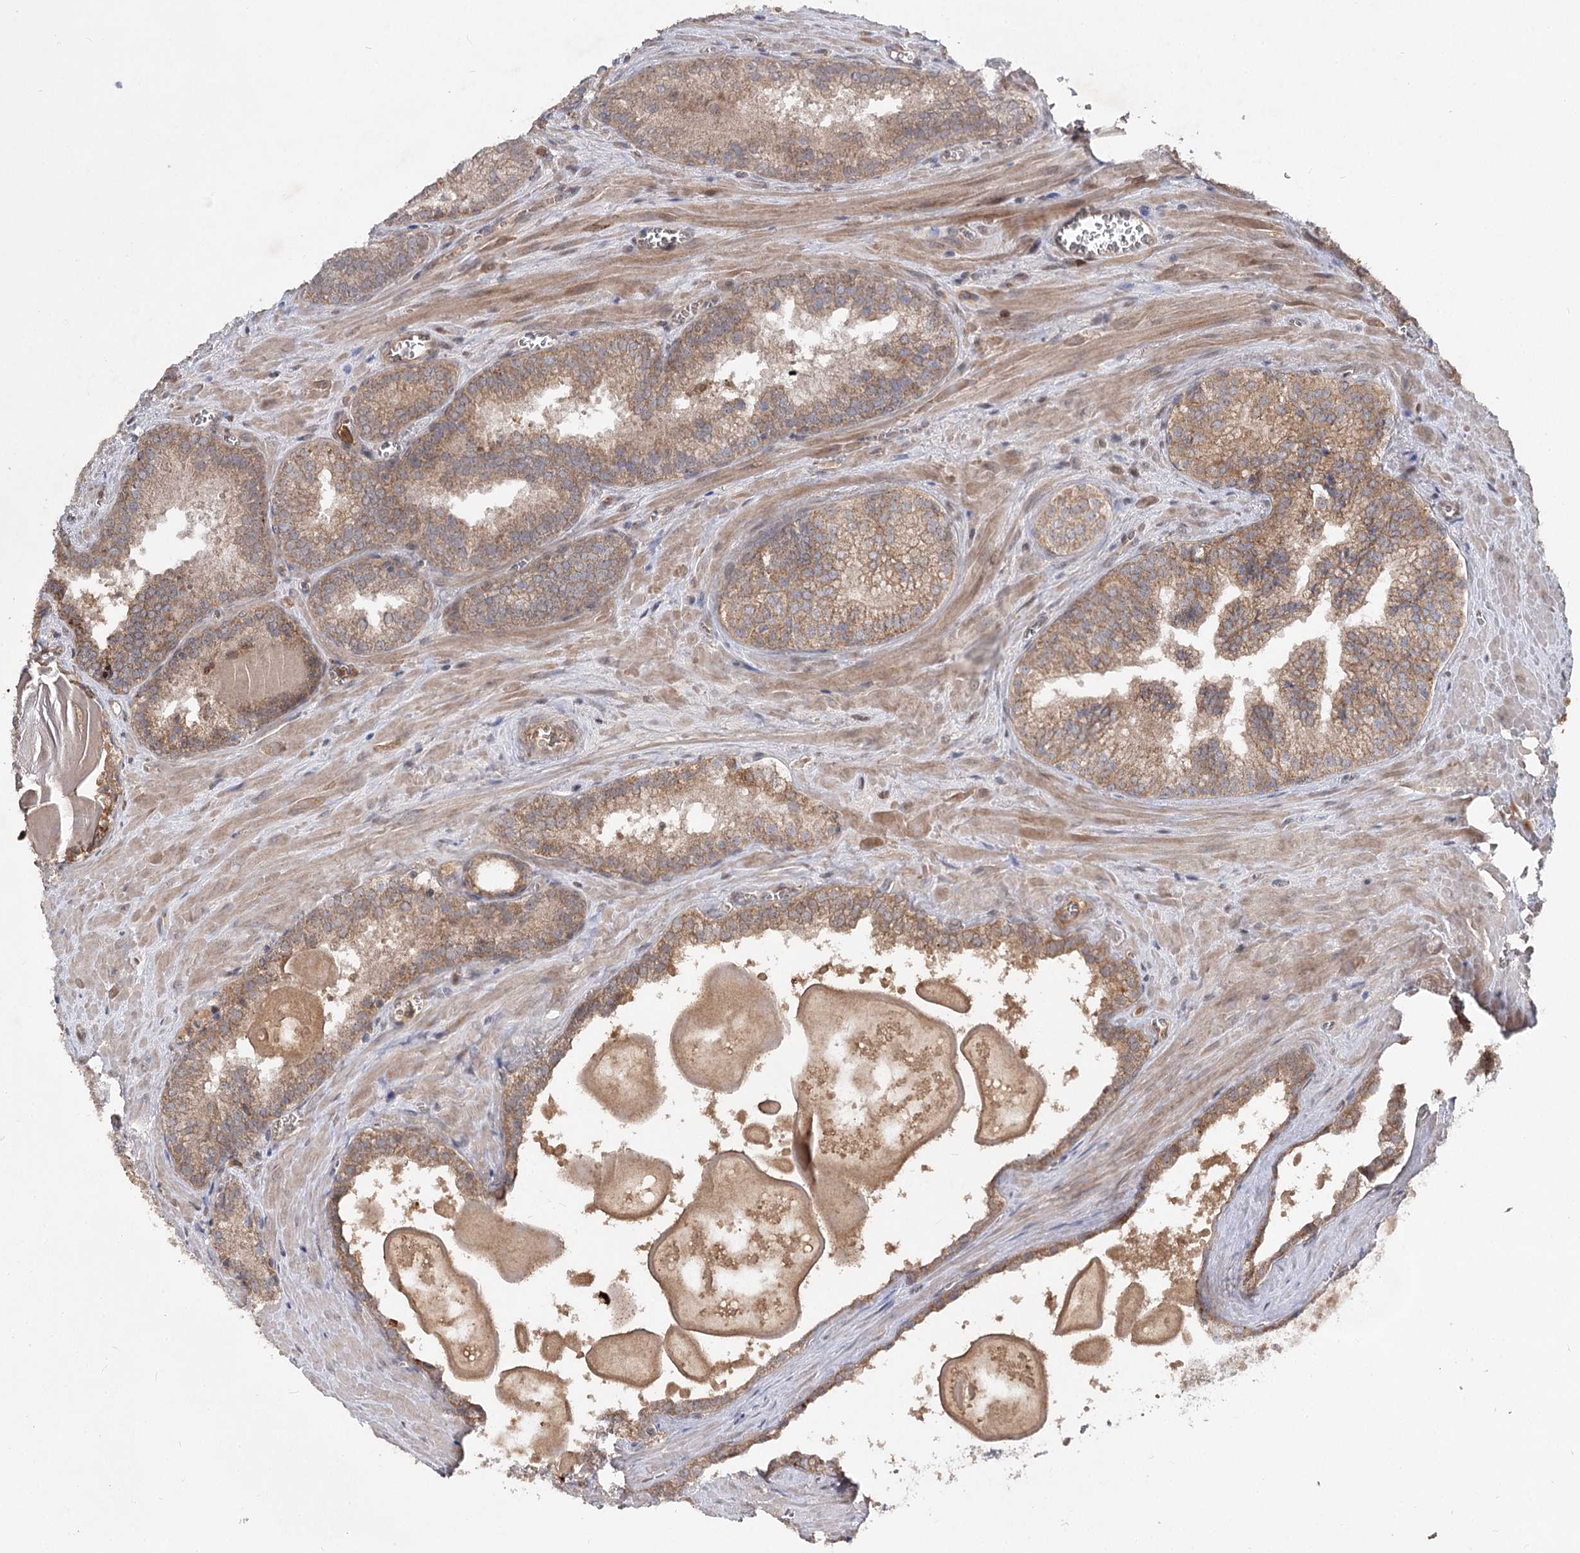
{"staining": {"intensity": "moderate", "quantity": ">75%", "location": "cytoplasmic/membranous"}, "tissue": "prostate cancer", "cell_type": "Tumor cells", "image_type": "cancer", "snomed": [{"axis": "morphology", "description": "Adenocarcinoma, High grade"}, {"axis": "topography", "description": "Prostate"}], "caption": "Prostate cancer (high-grade adenocarcinoma) stained for a protein exhibits moderate cytoplasmic/membranous positivity in tumor cells. Using DAB (3,3'-diaminobenzidine) (brown) and hematoxylin (blue) stains, captured at high magnification using brightfield microscopy.", "gene": "MSANTD2", "patient": {"sex": "male", "age": 66}}